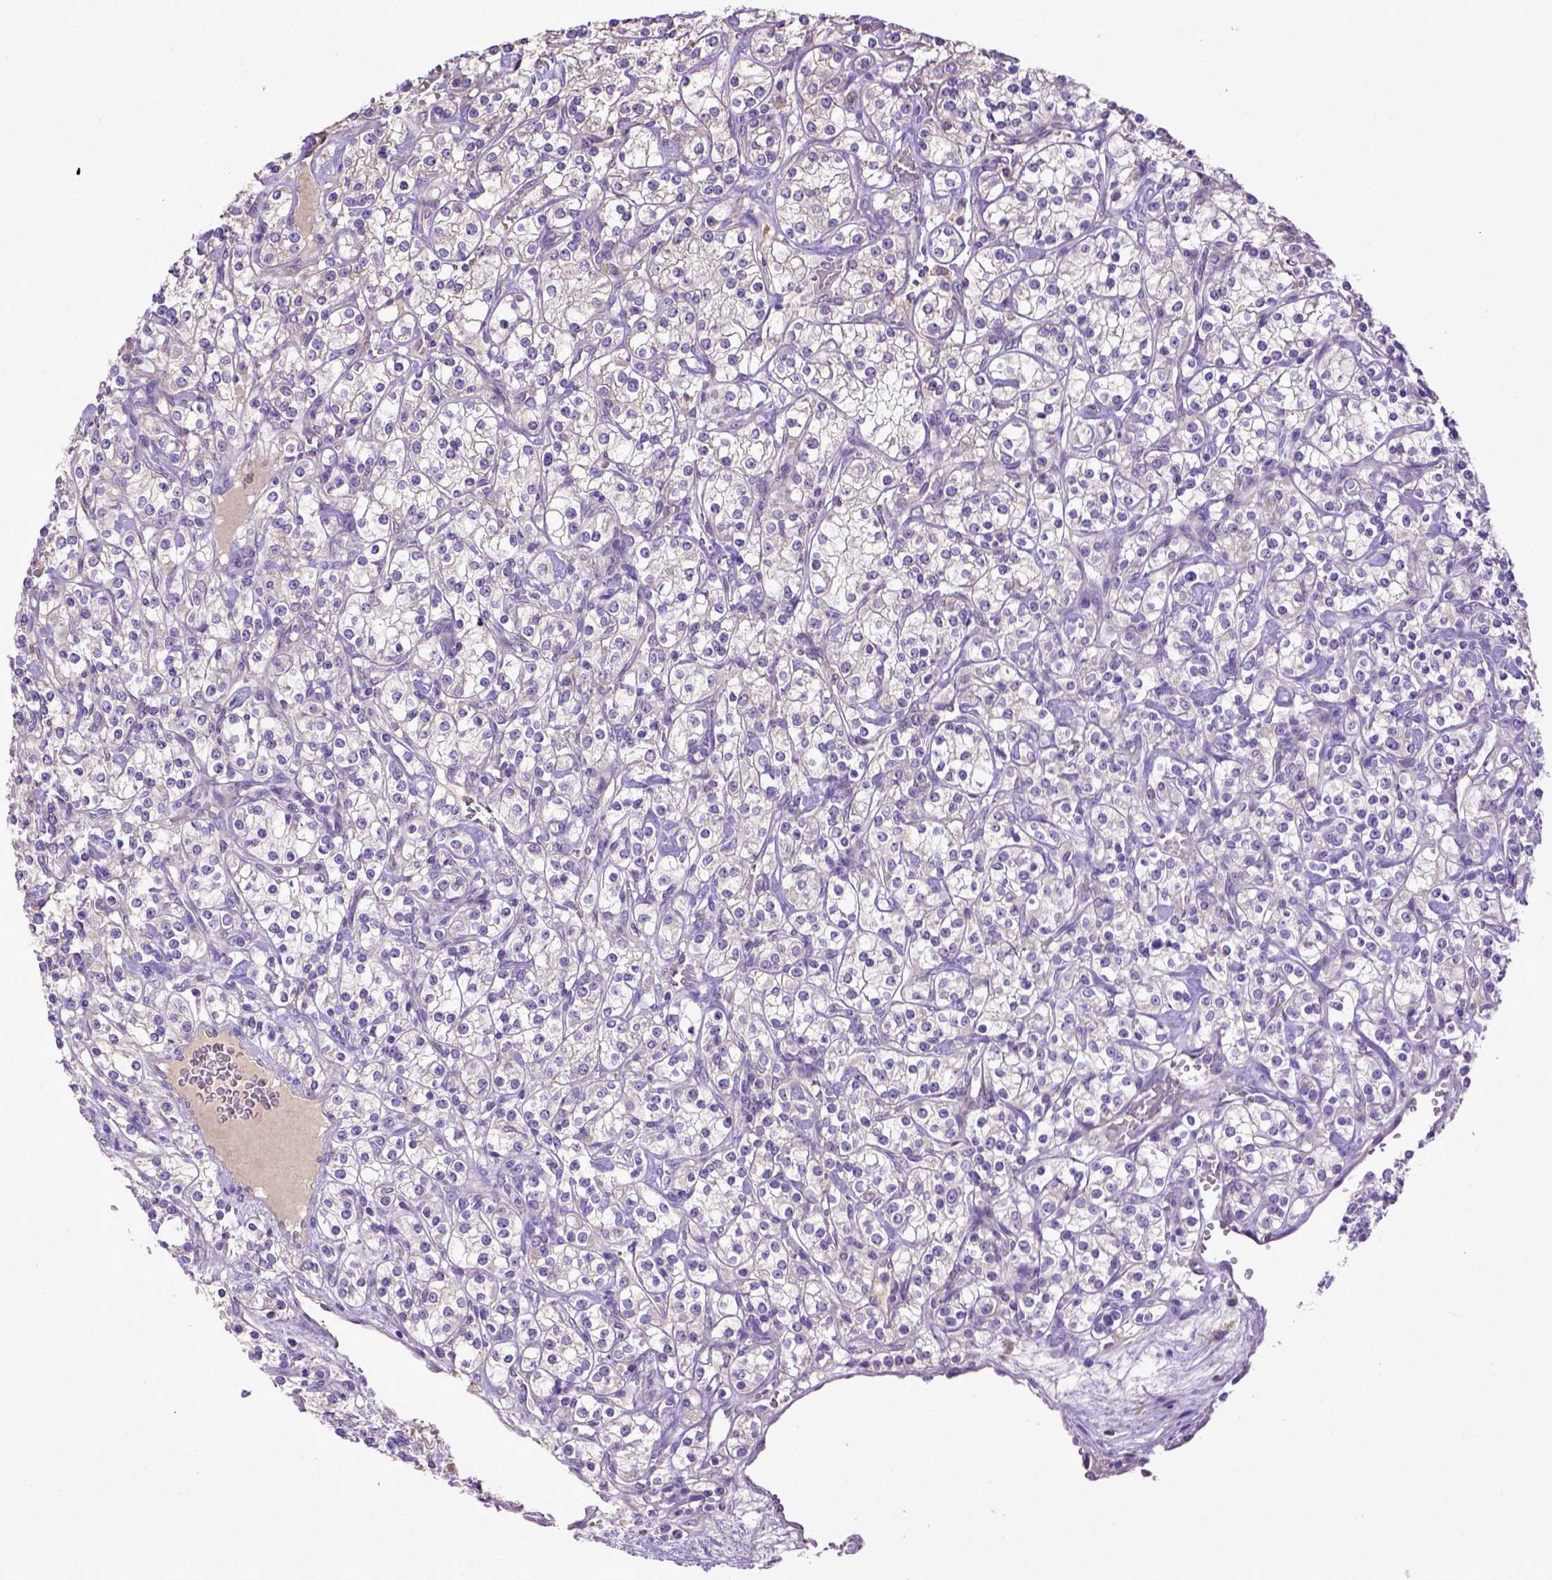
{"staining": {"intensity": "negative", "quantity": "none", "location": "none"}, "tissue": "renal cancer", "cell_type": "Tumor cells", "image_type": "cancer", "snomed": [{"axis": "morphology", "description": "Adenocarcinoma, NOS"}, {"axis": "topography", "description": "Kidney"}], "caption": "Renal cancer was stained to show a protein in brown. There is no significant positivity in tumor cells.", "gene": "DEPDC1B", "patient": {"sex": "male", "age": 77}}